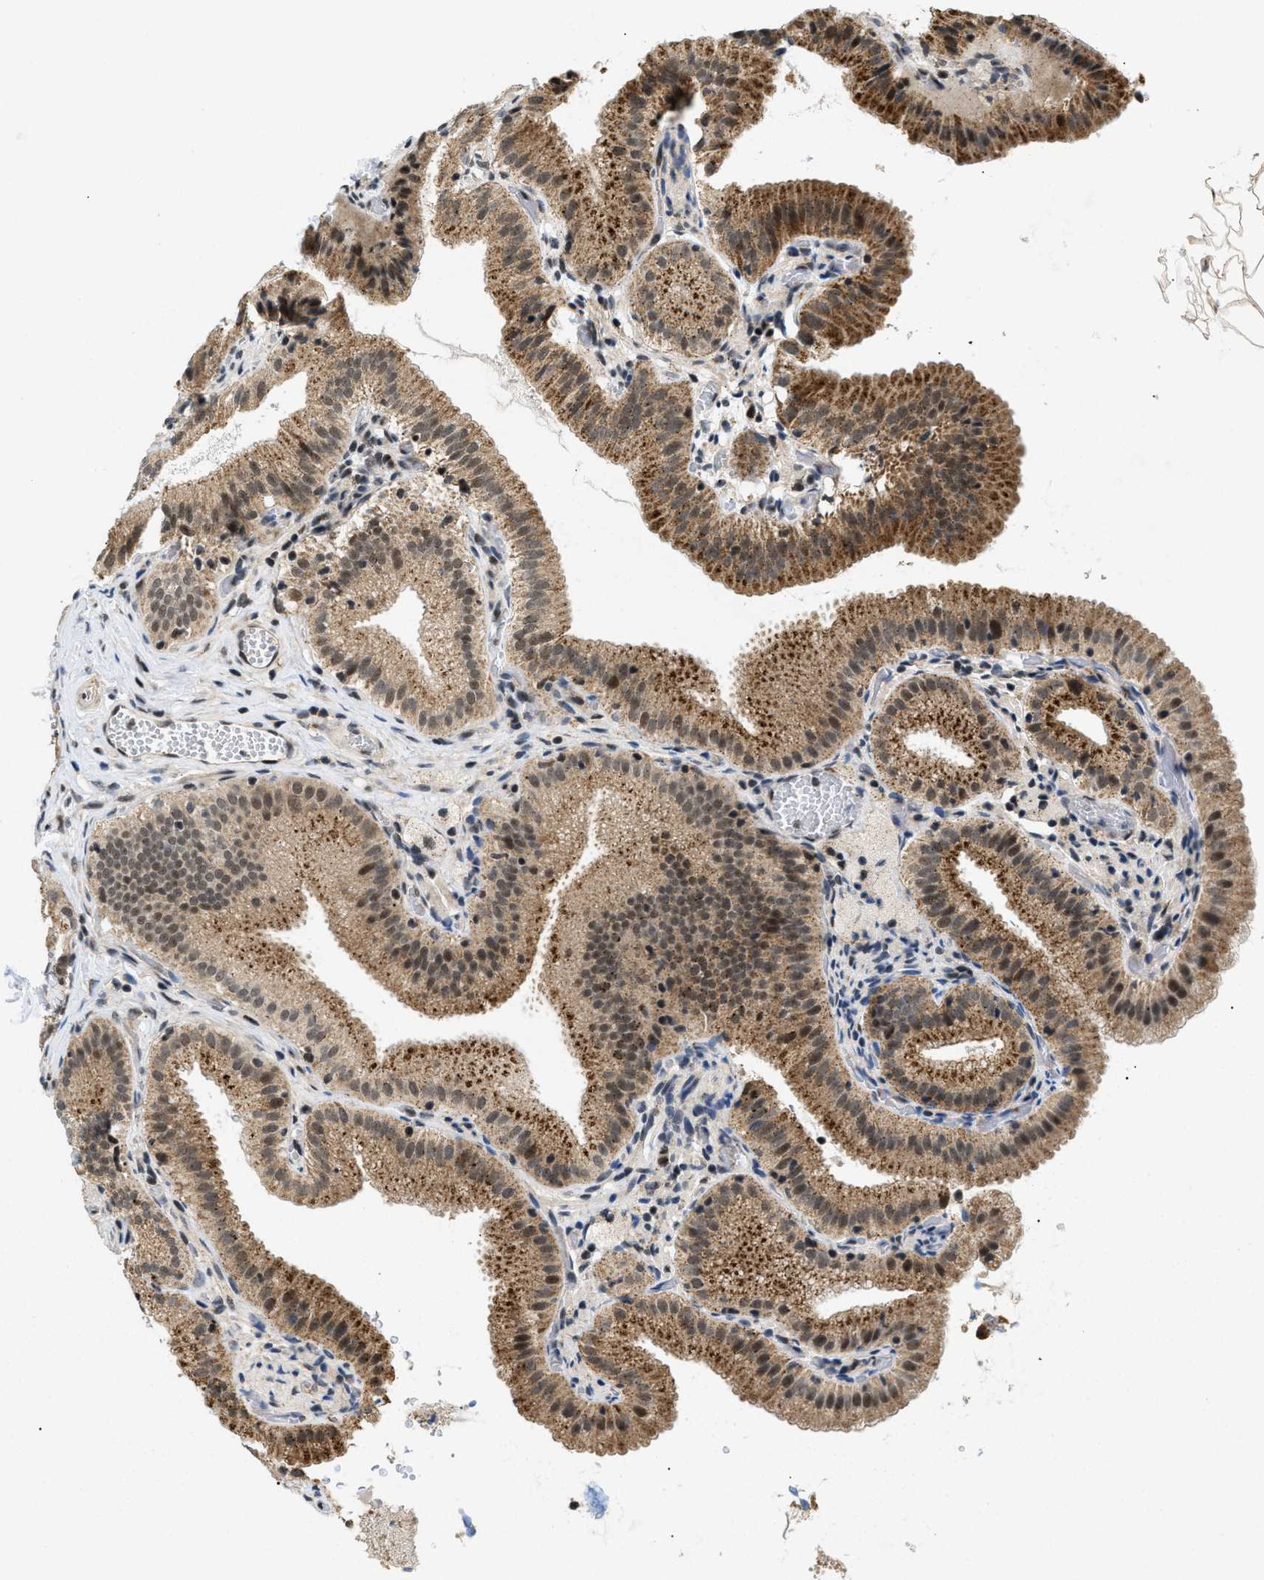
{"staining": {"intensity": "moderate", "quantity": ">75%", "location": "cytoplasmic/membranous,nuclear"}, "tissue": "gallbladder", "cell_type": "Glandular cells", "image_type": "normal", "snomed": [{"axis": "morphology", "description": "Normal tissue, NOS"}, {"axis": "topography", "description": "Gallbladder"}], "caption": "Immunohistochemistry photomicrograph of benign gallbladder: human gallbladder stained using IHC demonstrates medium levels of moderate protein expression localized specifically in the cytoplasmic/membranous,nuclear of glandular cells, appearing as a cytoplasmic/membranous,nuclear brown color.", "gene": "ZBTB11", "patient": {"sex": "male", "age": 54}}